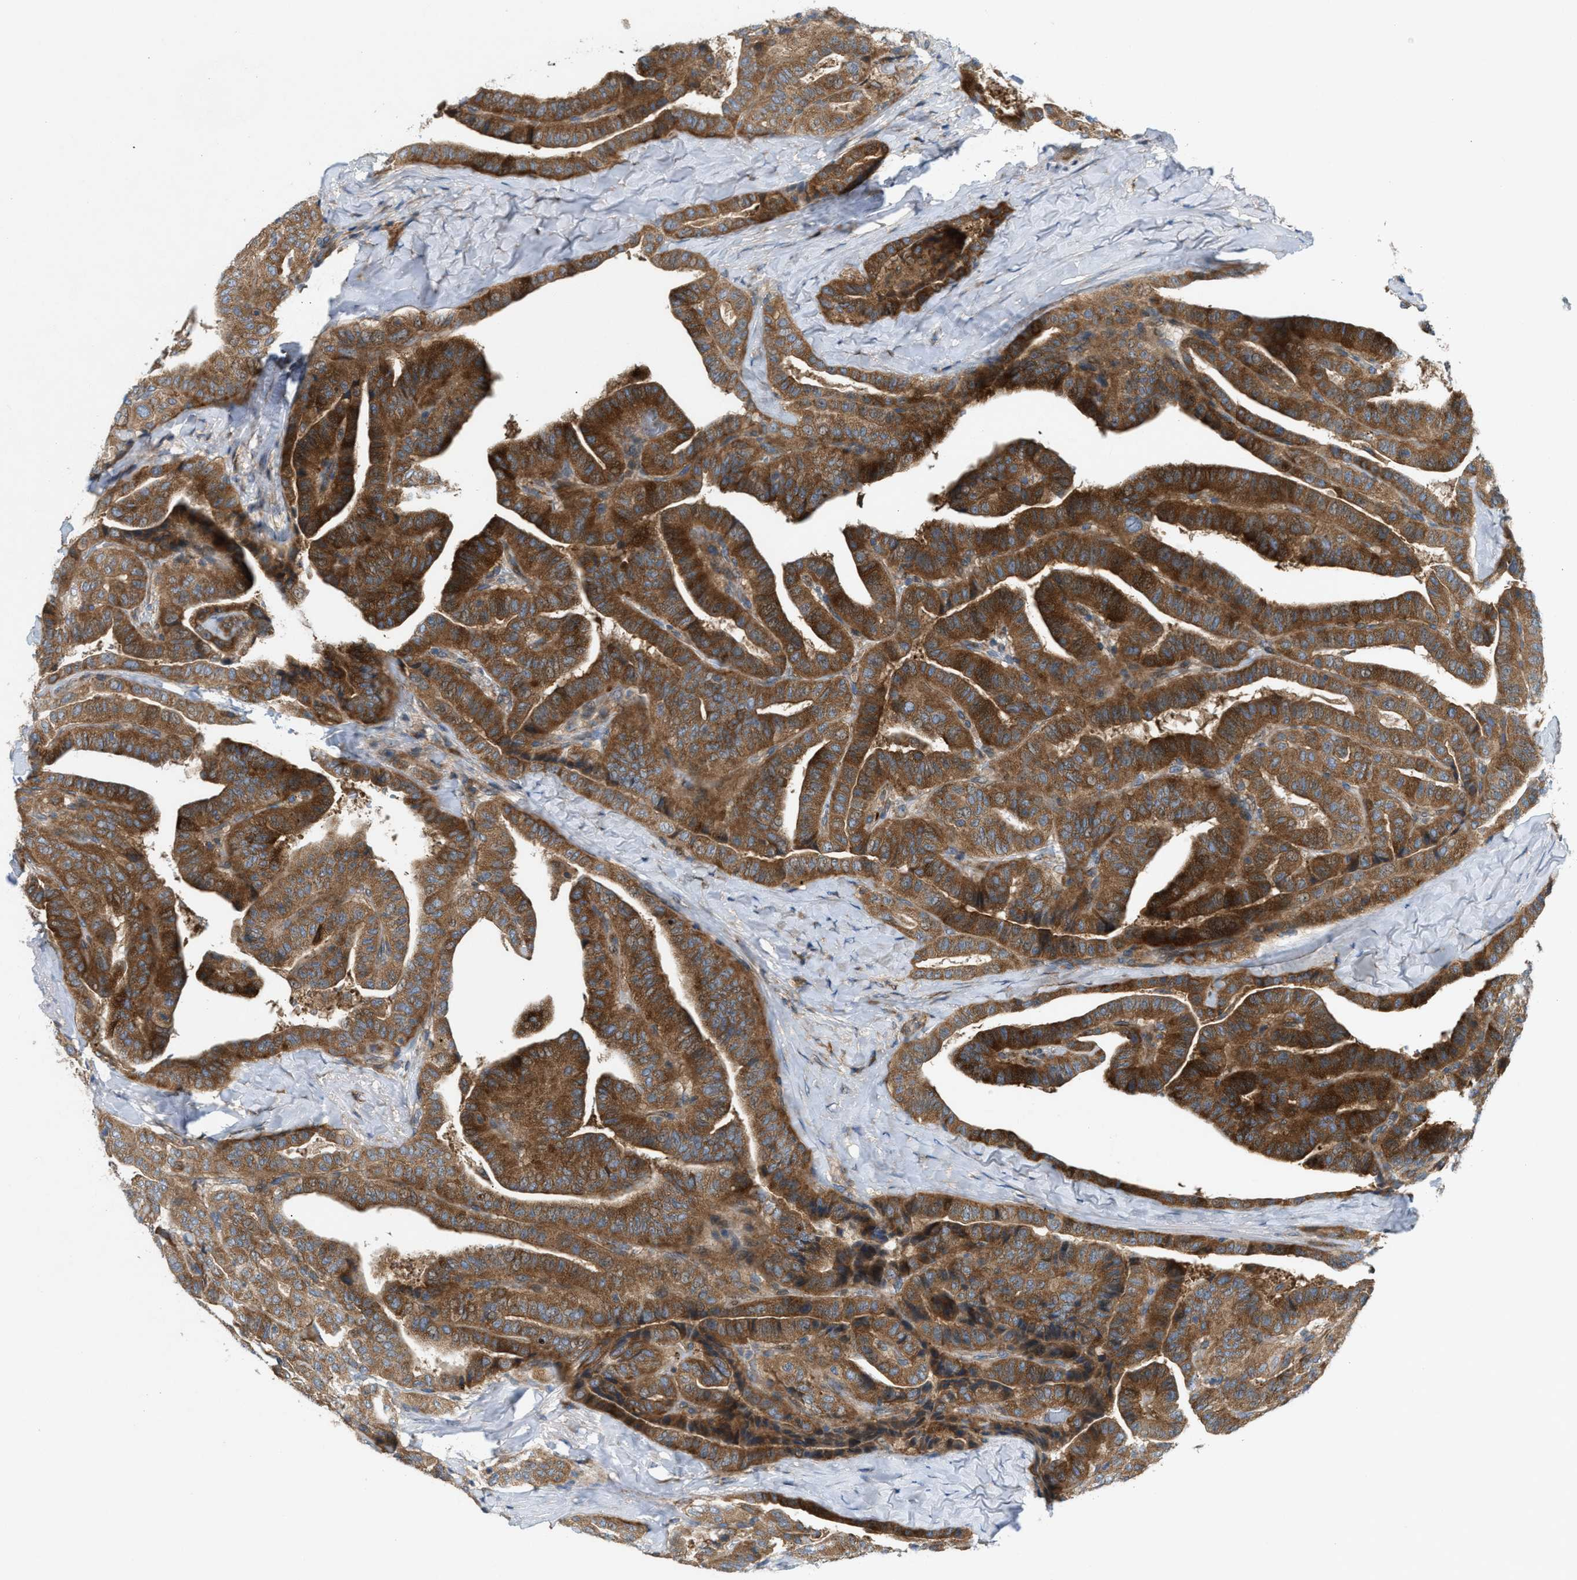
{"staining": {"intensity": "strong", "quantity": ">75%", "location": "cytoplasmic/membranous"}, "tissue": "thyroid cancer", "cell_type": "Tumor cells", "image_type": "cancer", "snomed": [{"axis": "morphology", "description": "Papillary adenocarcinoma, NOS"}, {"axis": "topography", "description": "Thyroid gland"}], "caption": "The immunohistochemical stain labels strong cytoplasmic/membranous expression in tumor cells of papillary adenocarcinoma (thyroid) tissue.", "gene": "CYB5D1", "patient": {"sex": "male", "age": 77}}